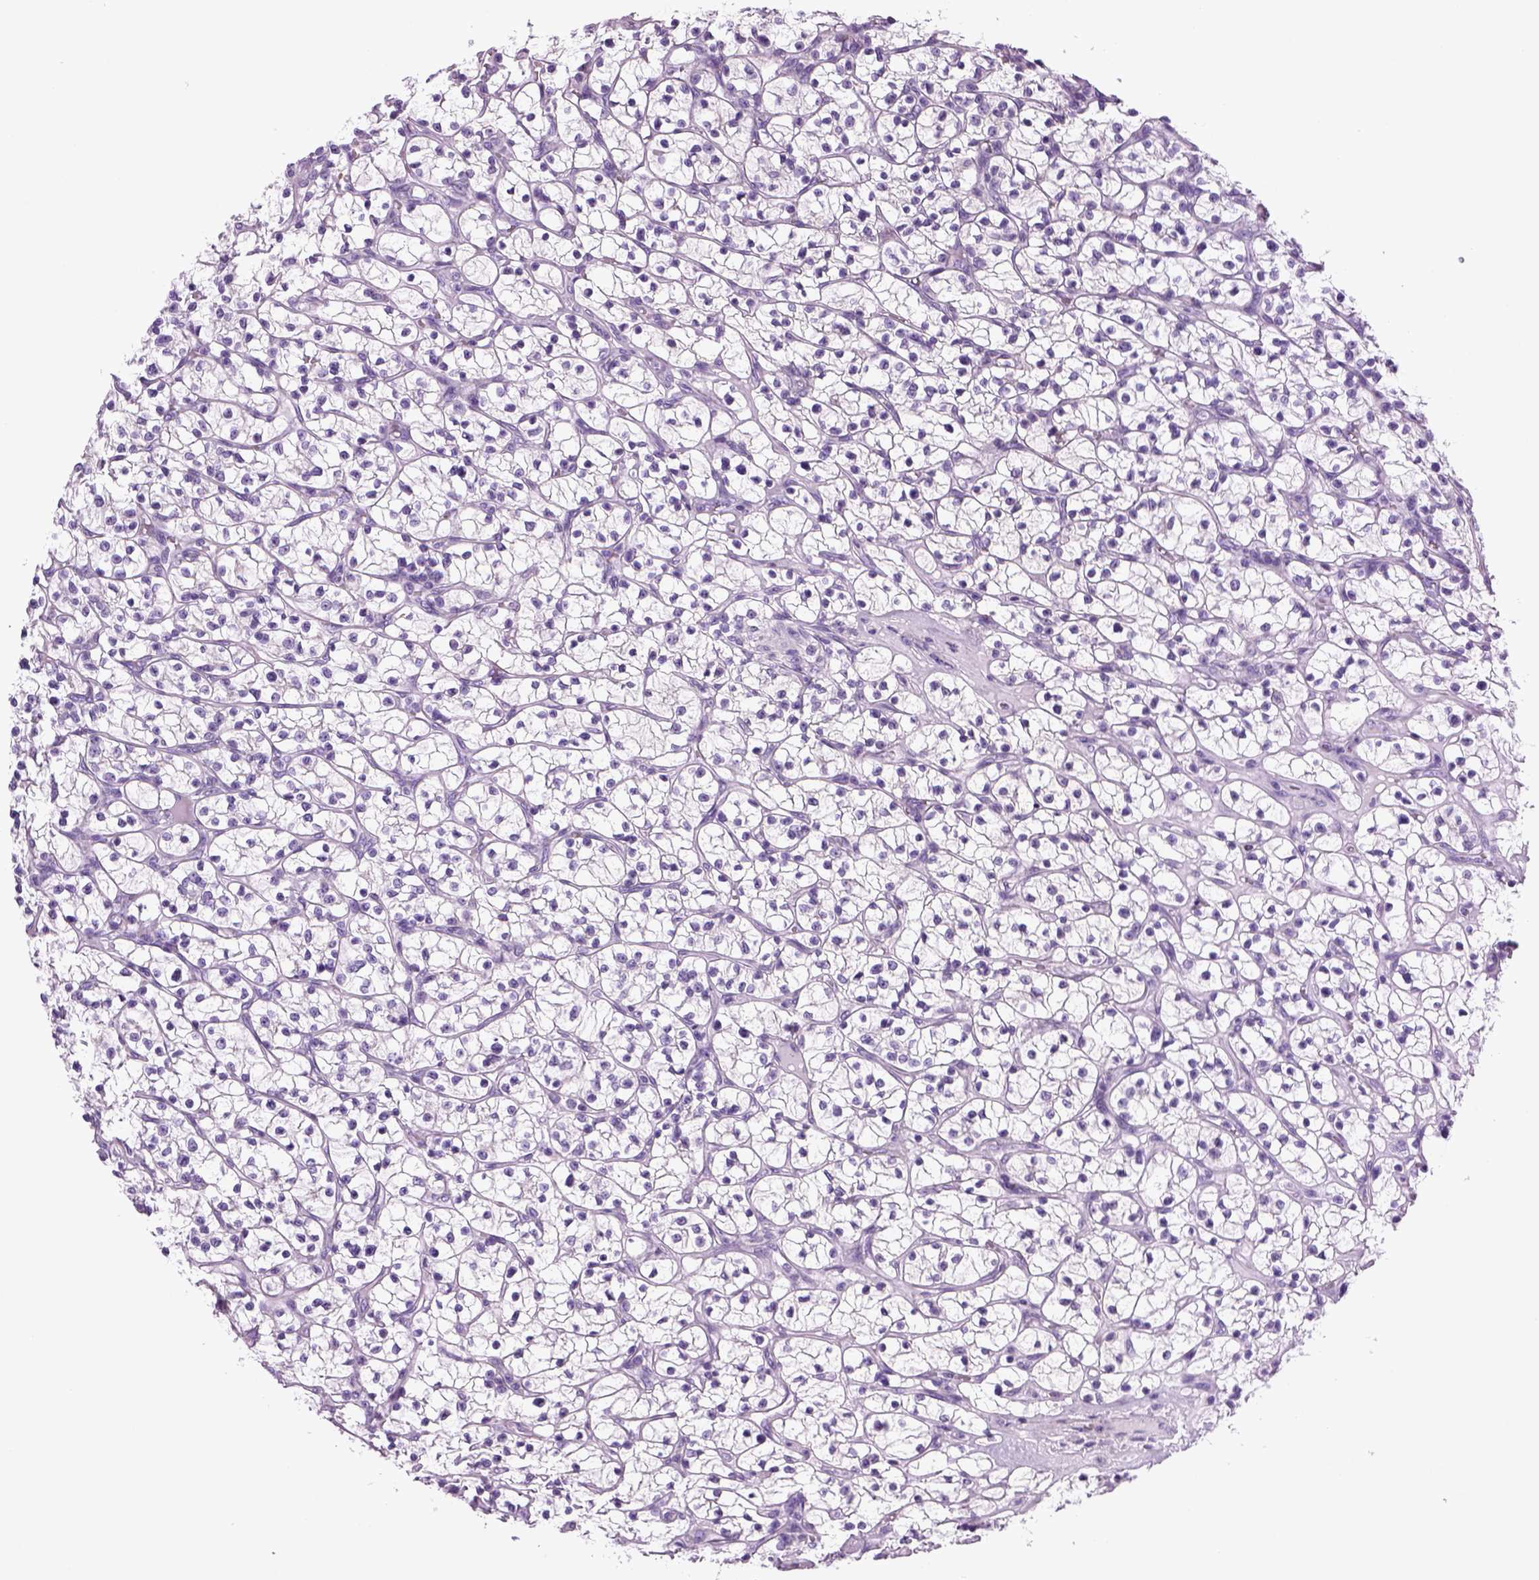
{"staining": {"intensity": "negative", "quantity": "none", "location": "none"}, "tissue": "renal cancer", "cell_type": "Tumor cells", "image_type": "cancer", "snomed": [{"axis": "morphology", "description": "Adenocarcinoma, NOS"}, {"axis": "topography", "description": "Kidney"}], "caption": "High power microscopy image of an immunohistochemistry micrograph of renal adenocarcinoma, revealing no significant positivity in tumor cells. (IHC, brightfield microscopy, high magnification).", "gene": "HMCN2", "patient": {"sex": "female", "age": 64}}